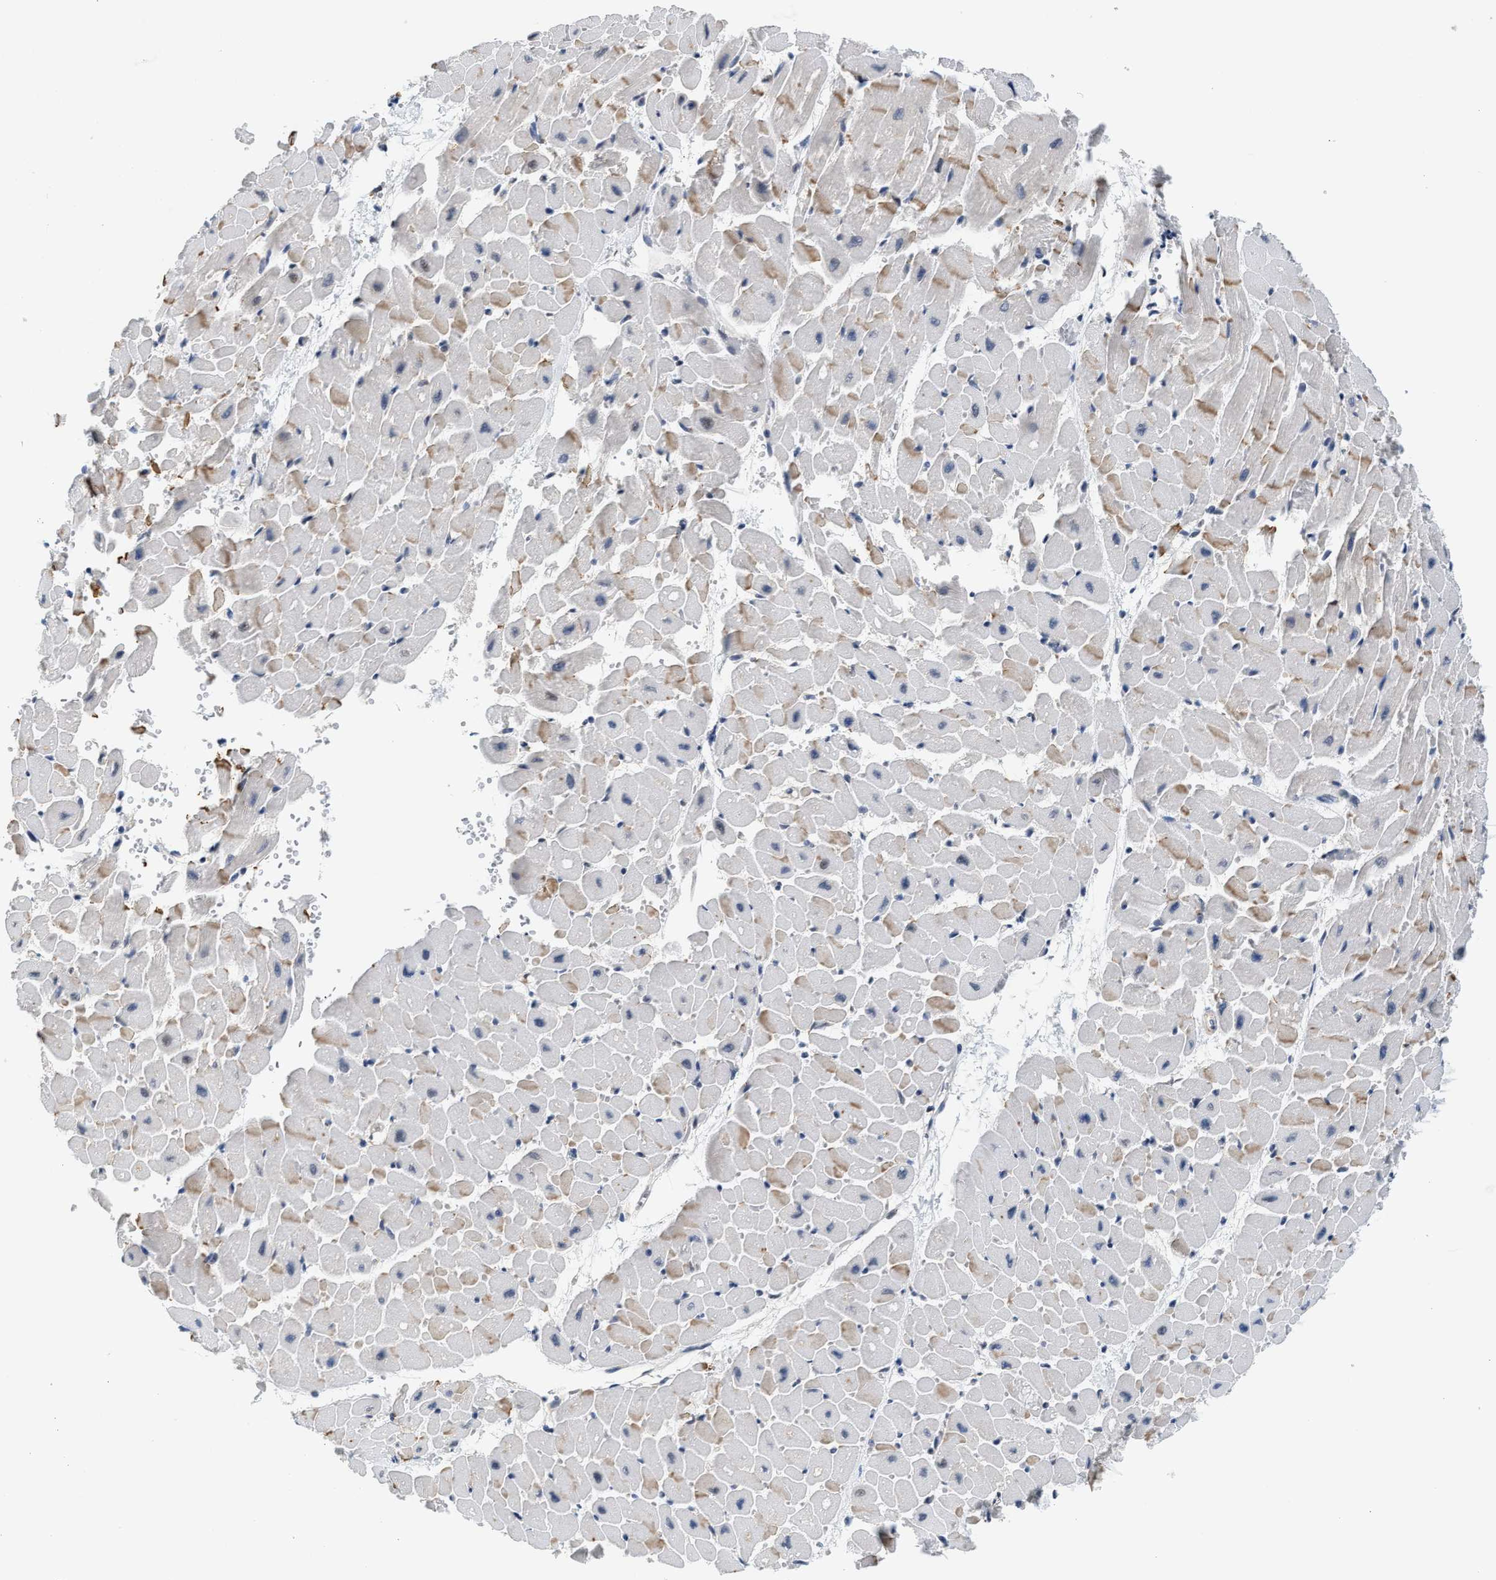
{"staining": {"intensity": "moderate", "quantity": "25%-75%", "location": "cytoplasmic/membranous"}, "tissue": "heart muscle", "cell_type": "Cardiomyocytes", "image_type": "normal", "snomed": [{"axis": "morphology", "description": "Normal tissue, NOS"}, {"axis": "topography", "description": "Heart"}], "caption": "Immunohistochemistry (IHC) staining of benign heart muscle, which reveals medium levels of moderate cytoplasmic/membranous positivity in approximately 25%-75% of cardiomyocytes indicating moderate cytoplasmic/membranous protein positivity. The staining was performed using DAB (brown) for protein detection and nuclei were counterstained in hematoxylin (blue).", "gene": "PPM1H", "patient": {"sex": "male", "age": 45}}